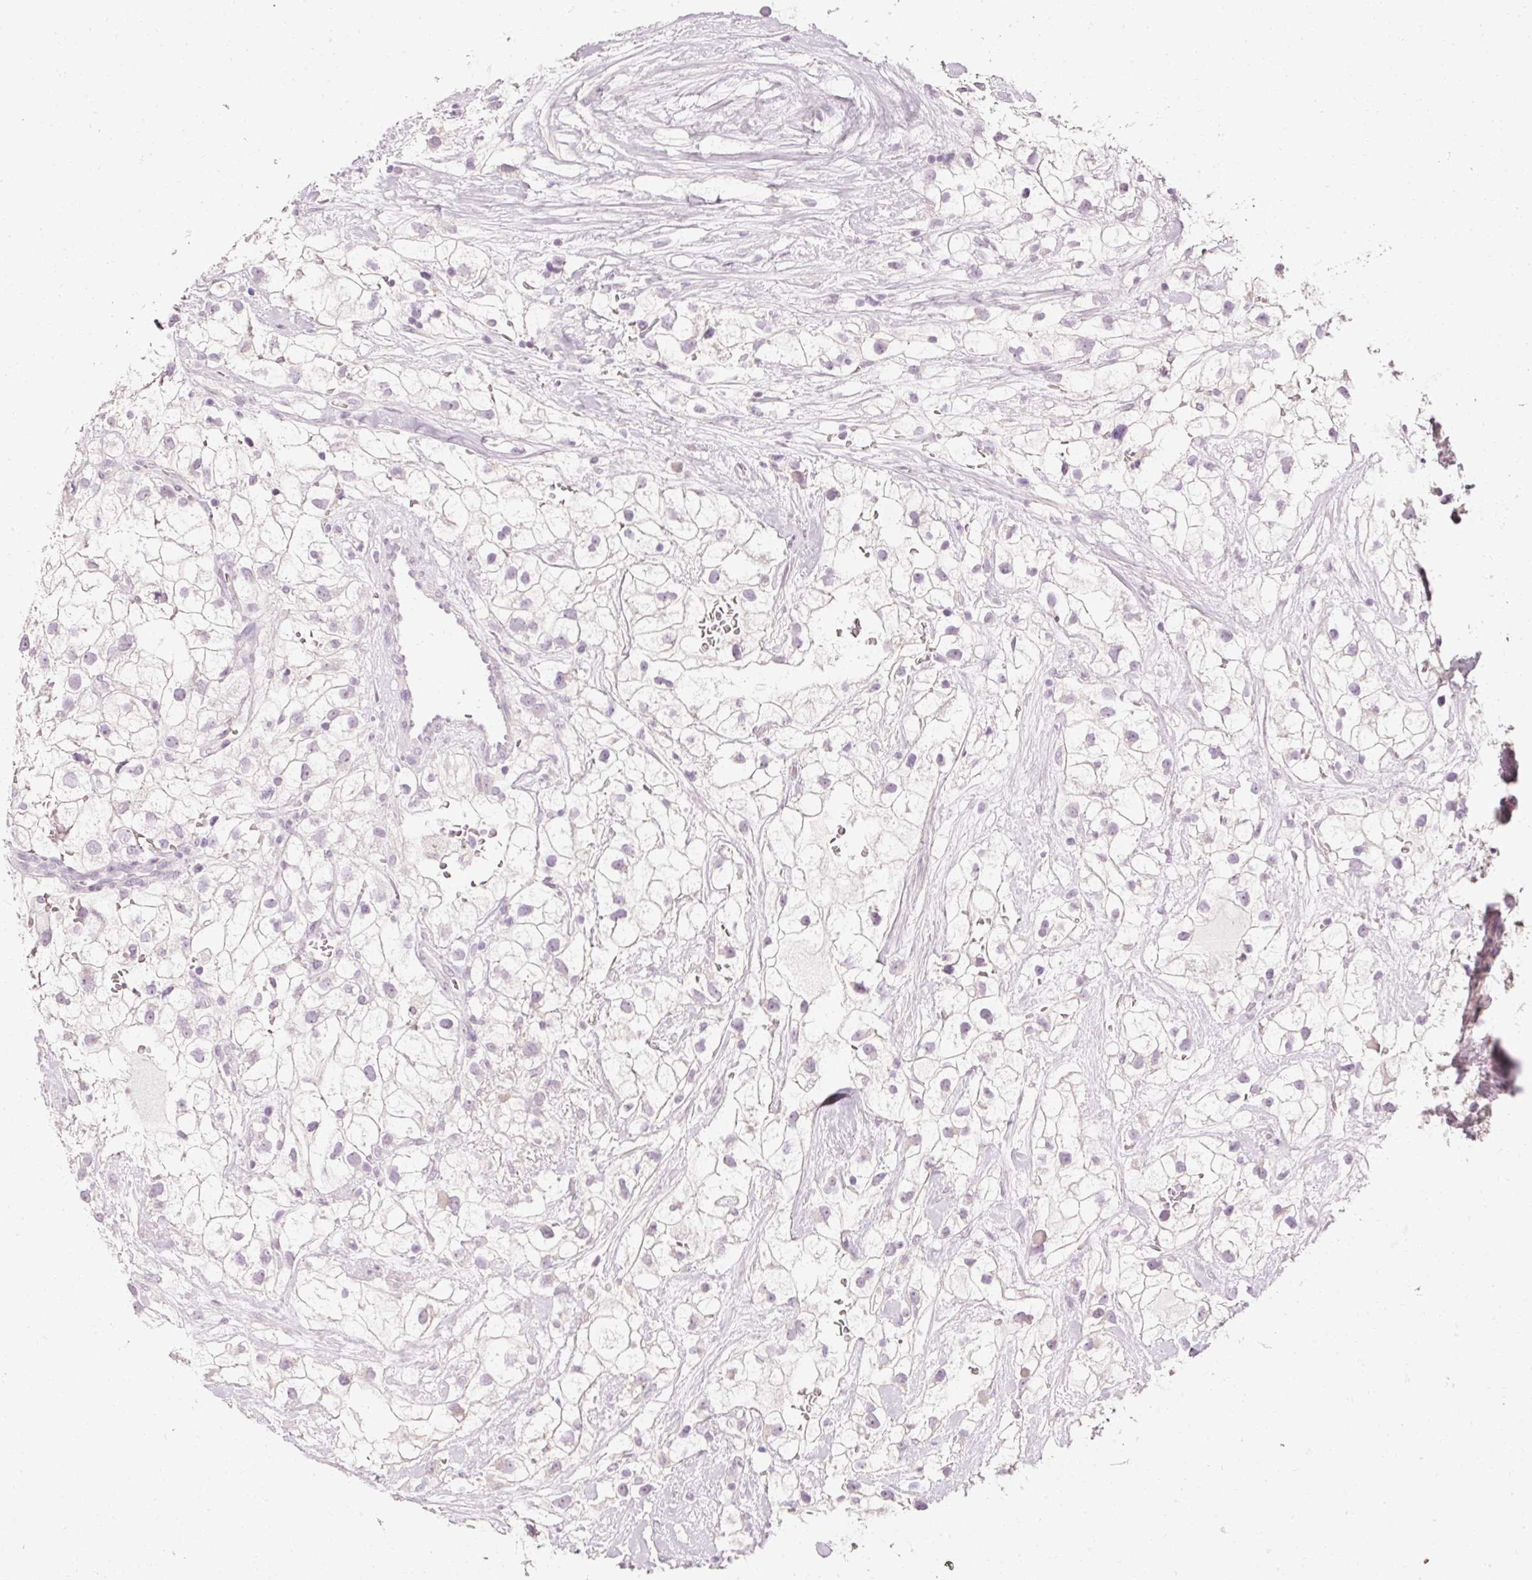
{"staining": {"intensity": "negative", "quantity": "none", "location": "none"}, "tissue": "renal cancer", "cell_type": "Tumor cells", "image_type": "cancer", "snomed": [{"axis": "morphology", "description": "Adenocarcinoma, NOS"}, {"axis": "topography", "description": "Kidney"}], "caption": "The immunohistochemistry (IHC) photomicrograph has no significant positivity in tumor cells of renal cancer (adenocarcinoma) tissue. (Brightfield microscopy of DAB (3,3'-diaminobenzidine) immunohistochemistry at high magnification).", "gene": "ELAVL3", "patient": {"sex": "male", "age": 59}}